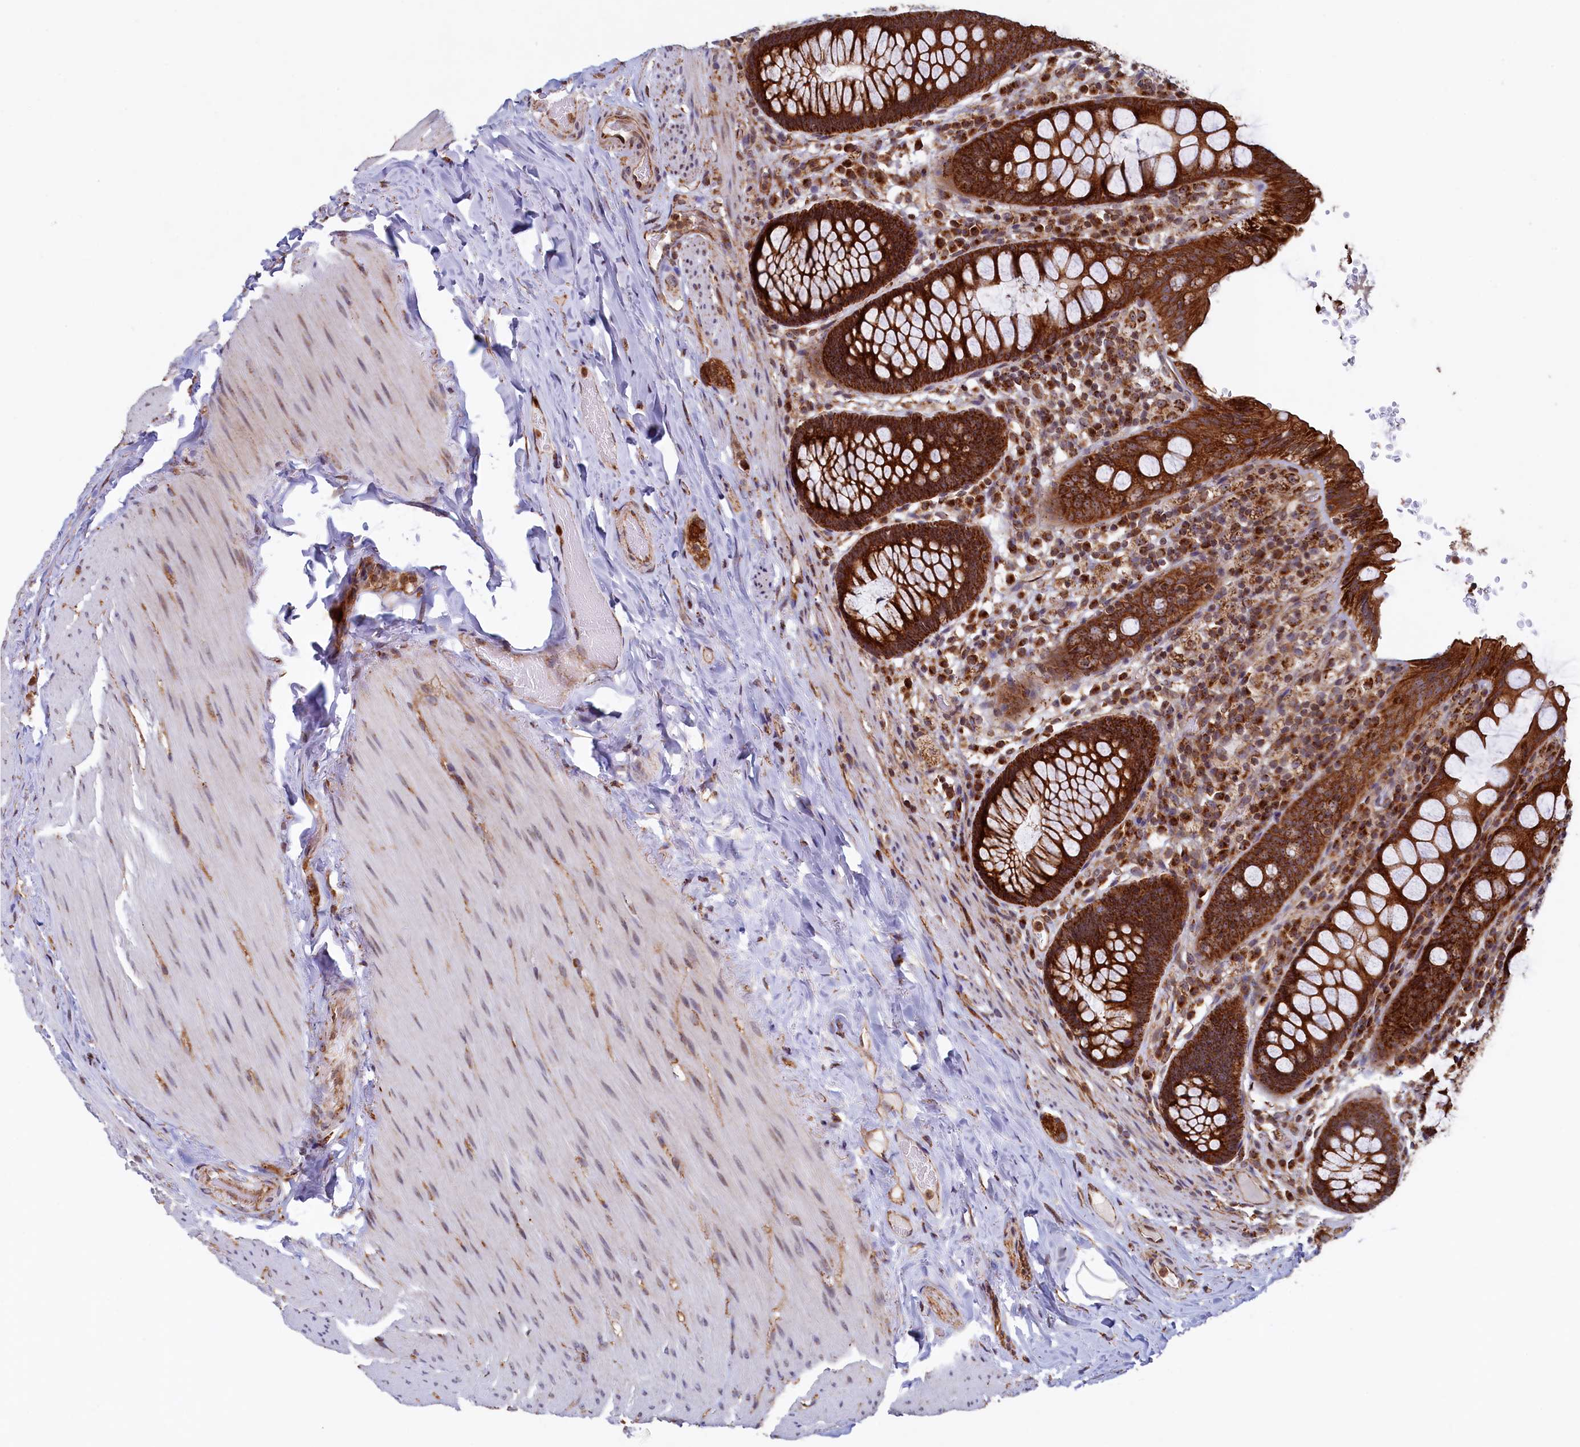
{"staining": {"intensity": "strong", "quantity": ">75%", "location": "cytoplasmic/membranous"}, "tissue": "rectum", "cell_type": "Glandular cells", "image_type": "normal", "snomed": [{"axis": "morphology", "description": "Normal tissue, NOS"}, {"axis": "topography", "description": "Rectum"}], "caption": "Immunohistochemical staining of unremarkable rectum demonstrates strong cytoplasmic/membranous protein staining in about >75% of glandular cells. (Stains: DAB (3,3'-diaminobenzidine) in brown, nuclei in blue, Microscopy: brightfield microscopy at high magnification).", "gene": "UBE3B", "patient": {"sex": "male", "age": 83}}